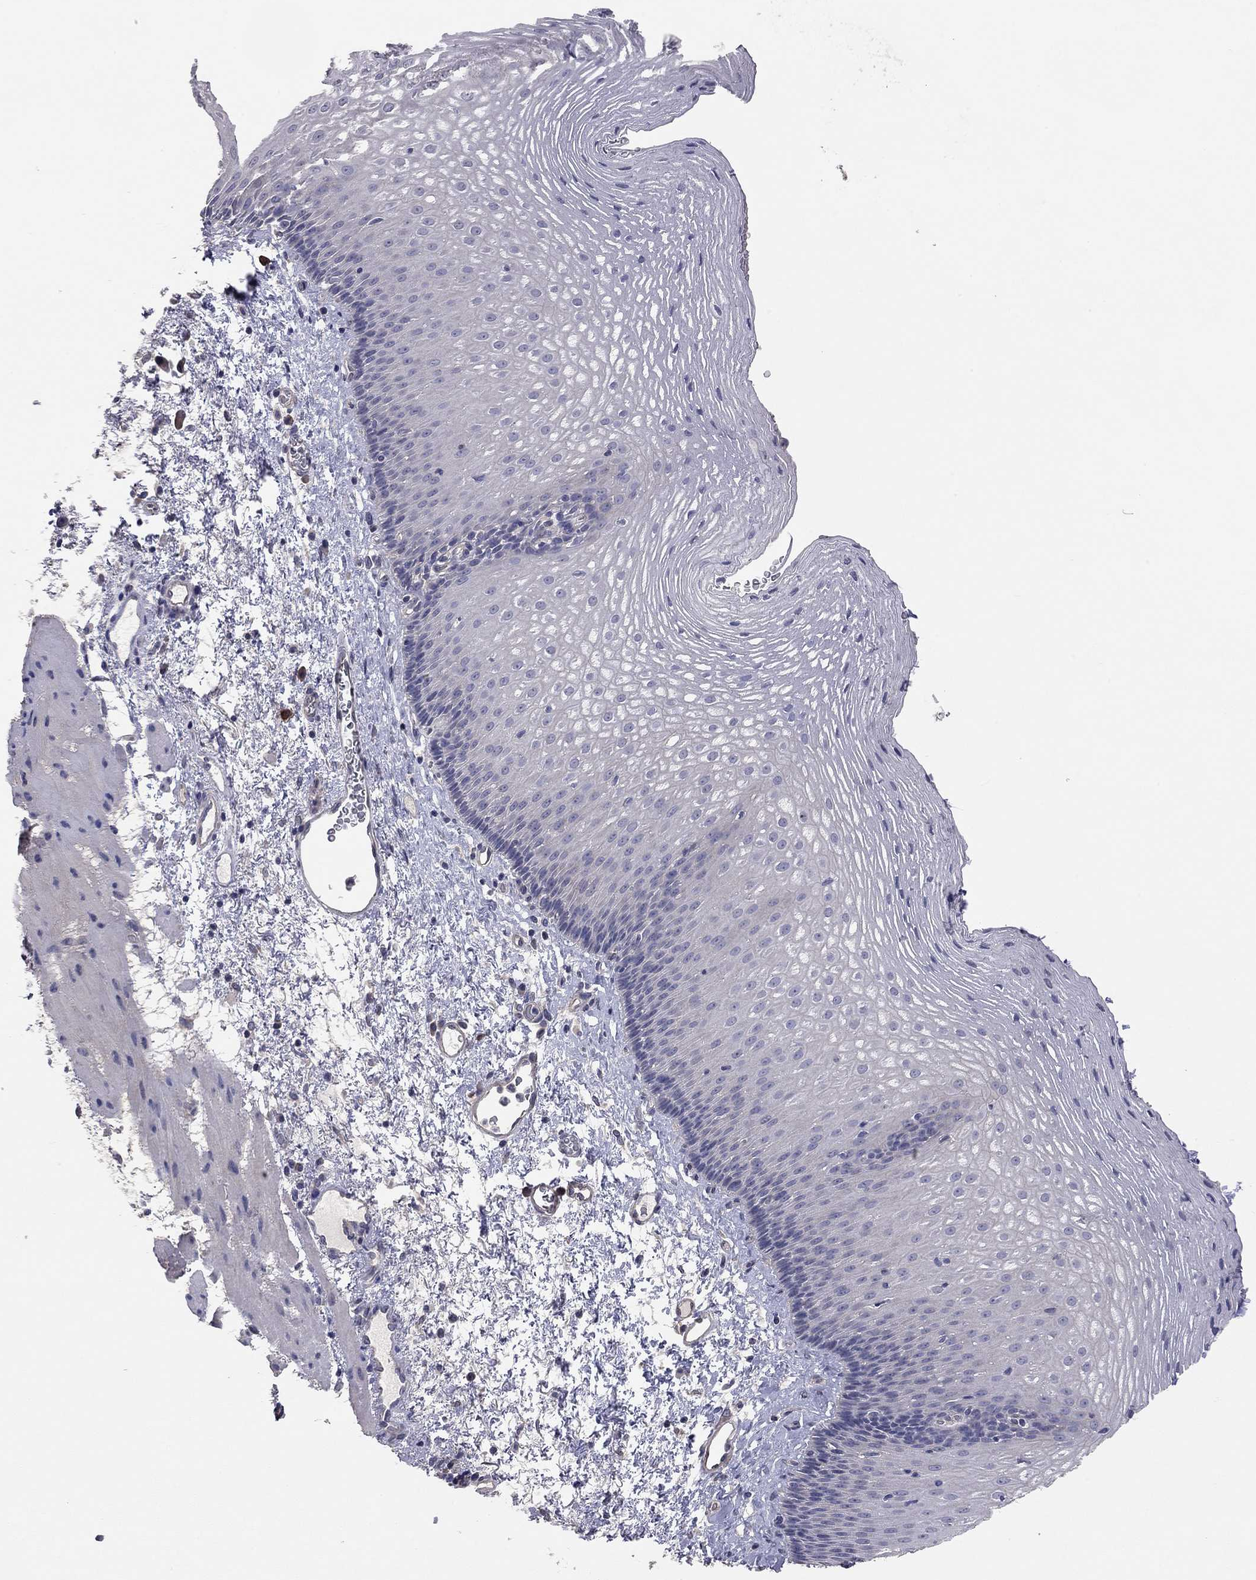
{"staining": {"intensity": "negative", "quantity": "none", "location": "none"}, "tissue": "esophagus", "cell_type": "Squamous epithelial cells", "image_type": "normal", "snomed": [{"axis": "morphology", "description": "Normal tissue, NOS"}, {"axis": "topography", "description": "Esophagus"}], "caption": "This is an immunohistochemistry (IHC) micrograph of normal human esophagus. There is no staining in squamous epithelial cells.", "gene": "KCNB1", "patient": {"sex": "male", "age": 76}}